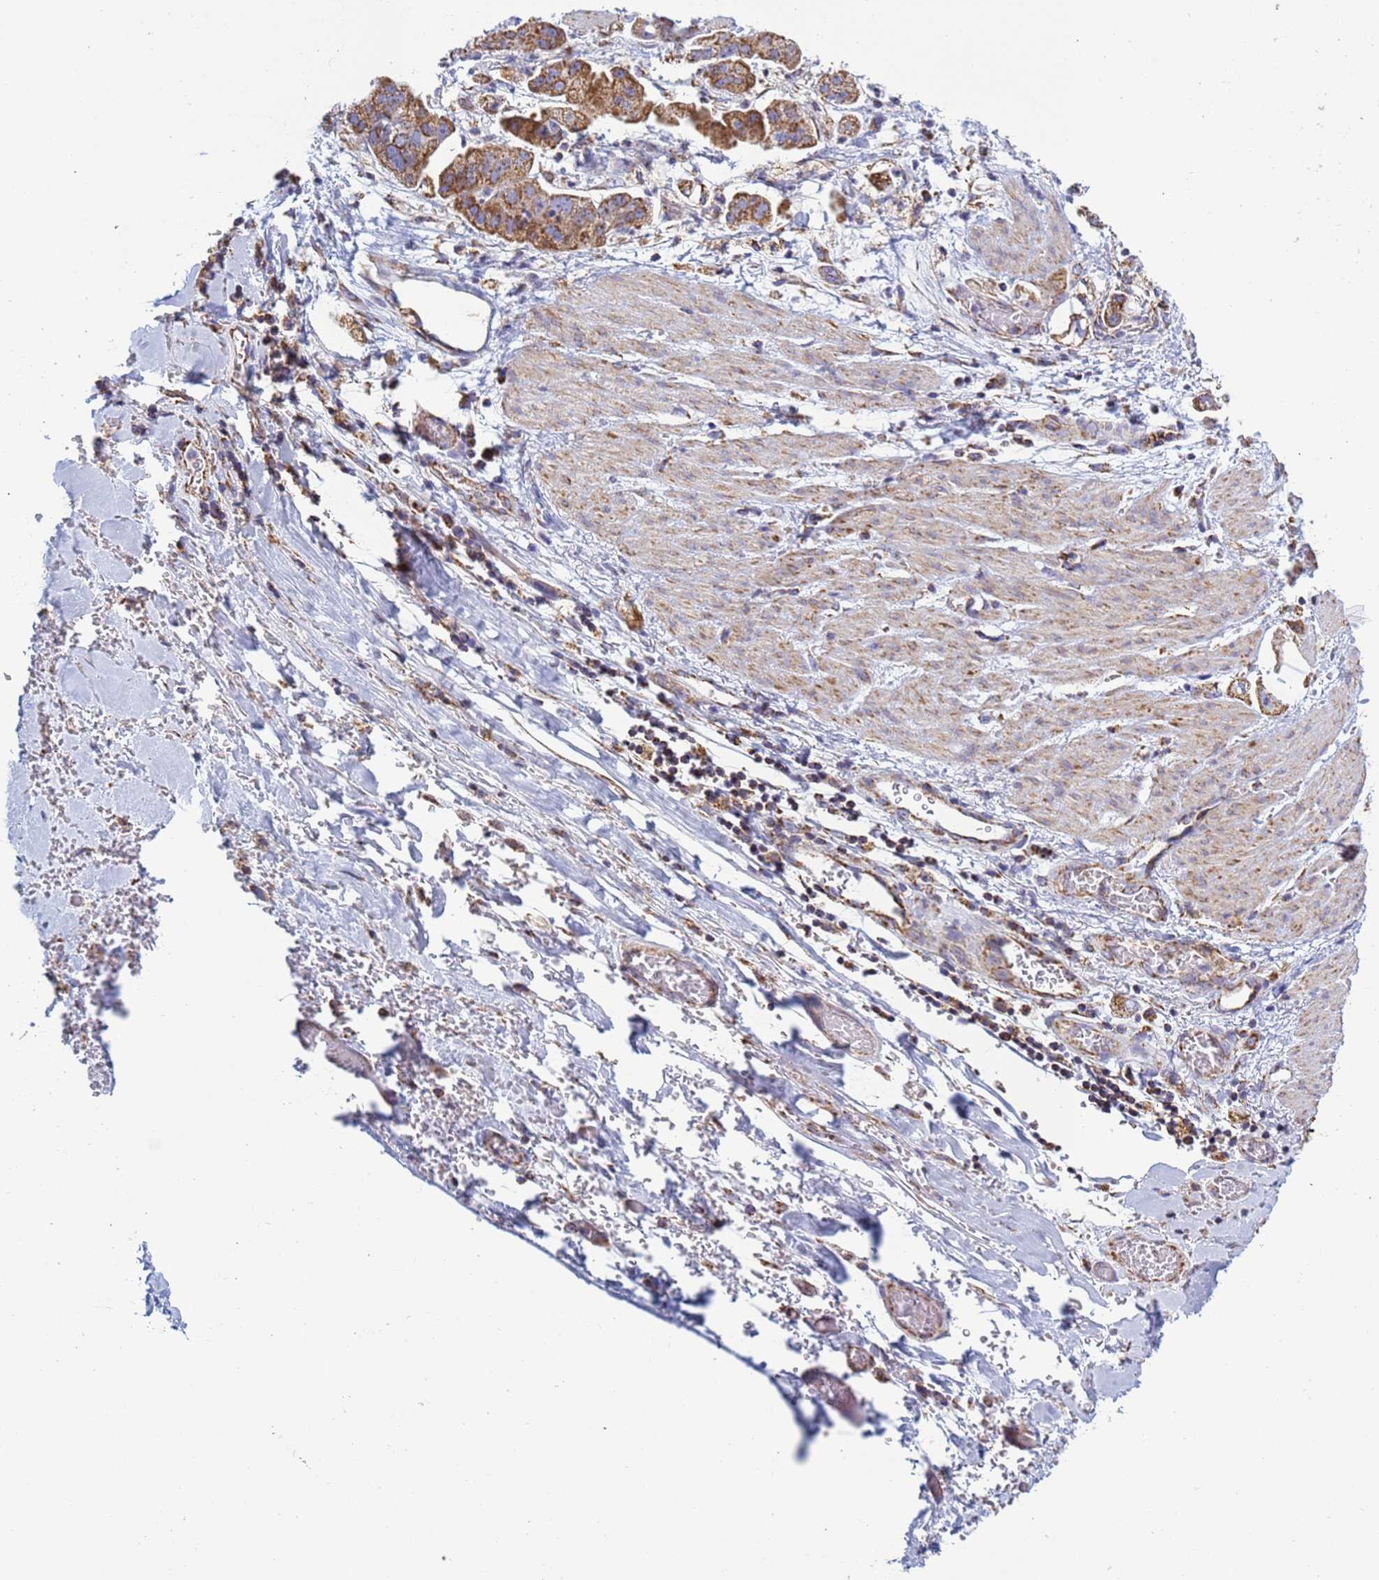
{"staining": {"intensity": "strong", "quantity": ">75%", "location": "cytoplasmic/membranous"}, "tissue": "stomach cancer", "cell_type": "Tumor cells", "image_type": "cancer", "snomed": [{"axis": "morphology", "description": "Adenocarcinoma, NOS"}, {"axis": "topography", "description": "Stomach"}], "caption": "The micrograph reveals a brown stain indicating the presence of a protein in the cytoplasmic/membranous of tumor cells in adenocarcinoma (stomach).", "gene": "COQ4", "patient": {"sex": "male", "age": 62}}